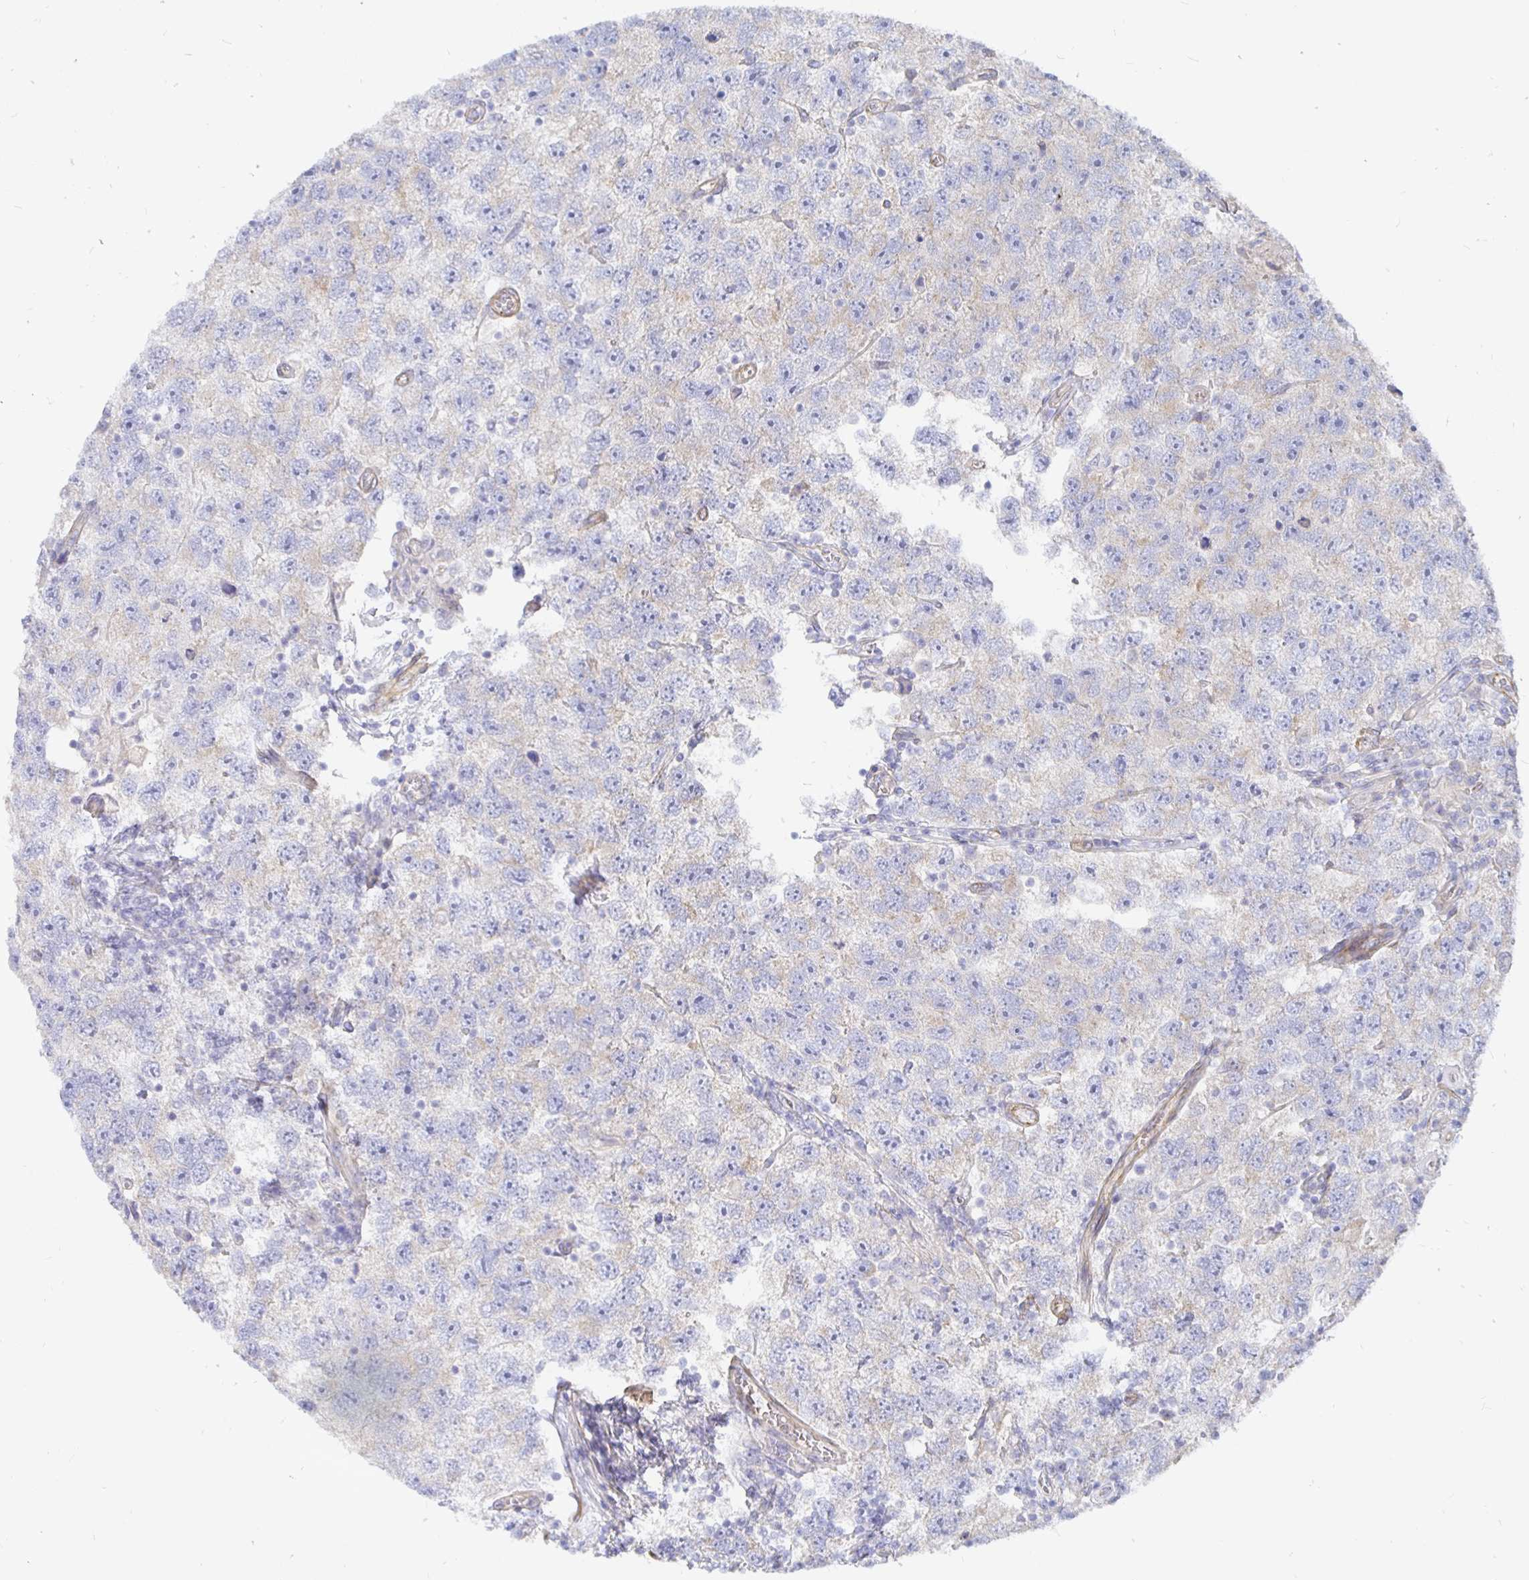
{"staining": {"intensity": "negative", "quantity": "none", "location": "none"}, "tissue": "testis cancer", "cell_type": "Tumor cells", "image_type": "cancer", "snomed": [{"axis": "morphology", "description": "Seminoma, NOS"}, {"axis": "topography", "description": "Testis"}], "caption": "Immunohistochemistry of human testis cancer (seminoma) exhibits no expression in tumor cells. The staining is performed using DAB brown chromogen with nuclei counter-stained in using hematoxylin.", "gene": "COX16", "patient": {"sex": "male", "age": 26}}